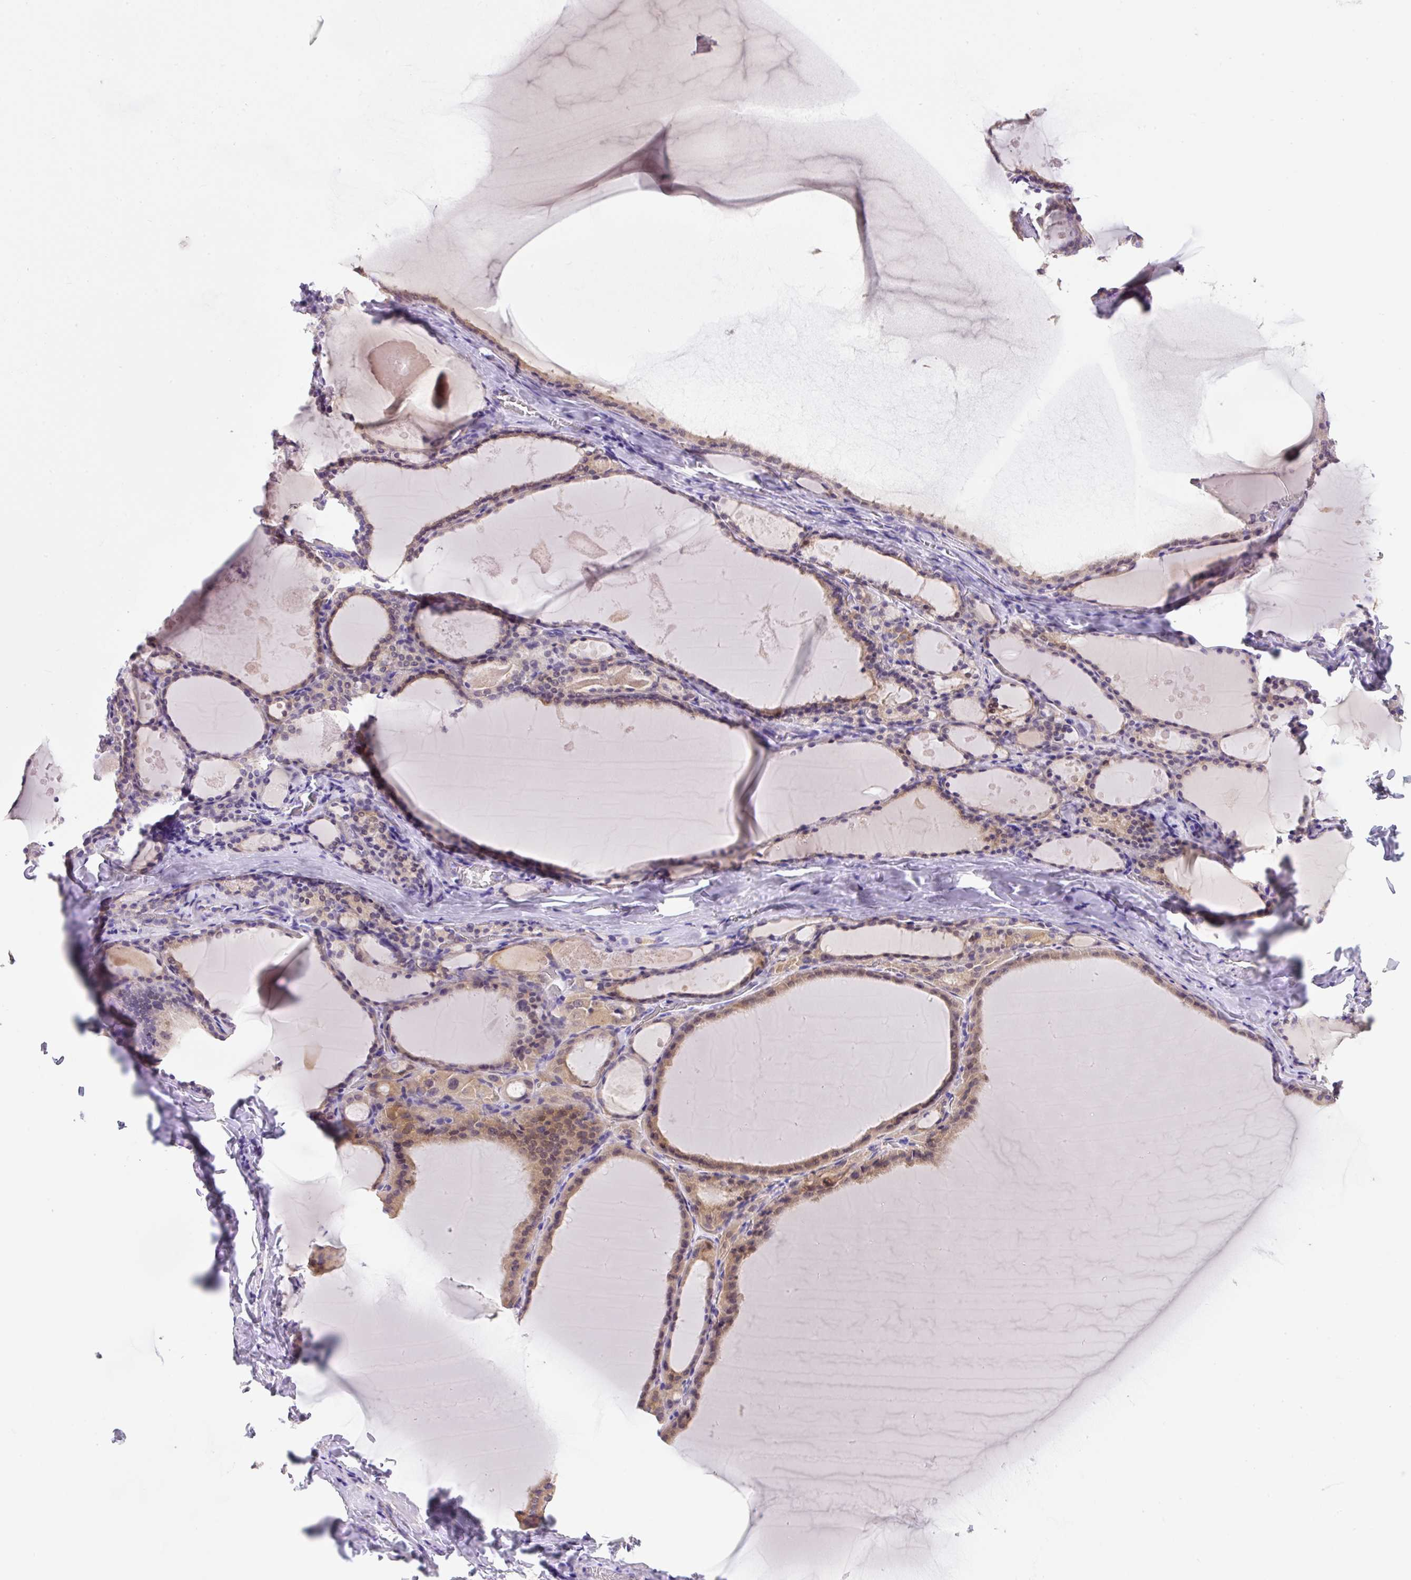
{"staining": {"intensity": "weak", "quantity": ">75%", "location": "cytoplasmic/membranous,nuclear"}, "tissue": "thyroid gland", "cell_type": "Glandular cells", "image_type": "normal", "snomed": [{"axis": "morphology", "description": "Normal tissue, NOS"}, {"axis": "topography", "description": "Thyroid gland"}], "caption": "Immunohistochemical staining of benign human thyroid gland demonstrates >75% levels of weak cytoplasmic/membranous,nuclear protein expression in about >75% of glandular cells. Nuclei are stained in blue.", "gene": "NDST3", "patient": {"sex": "male", "age": 56}}